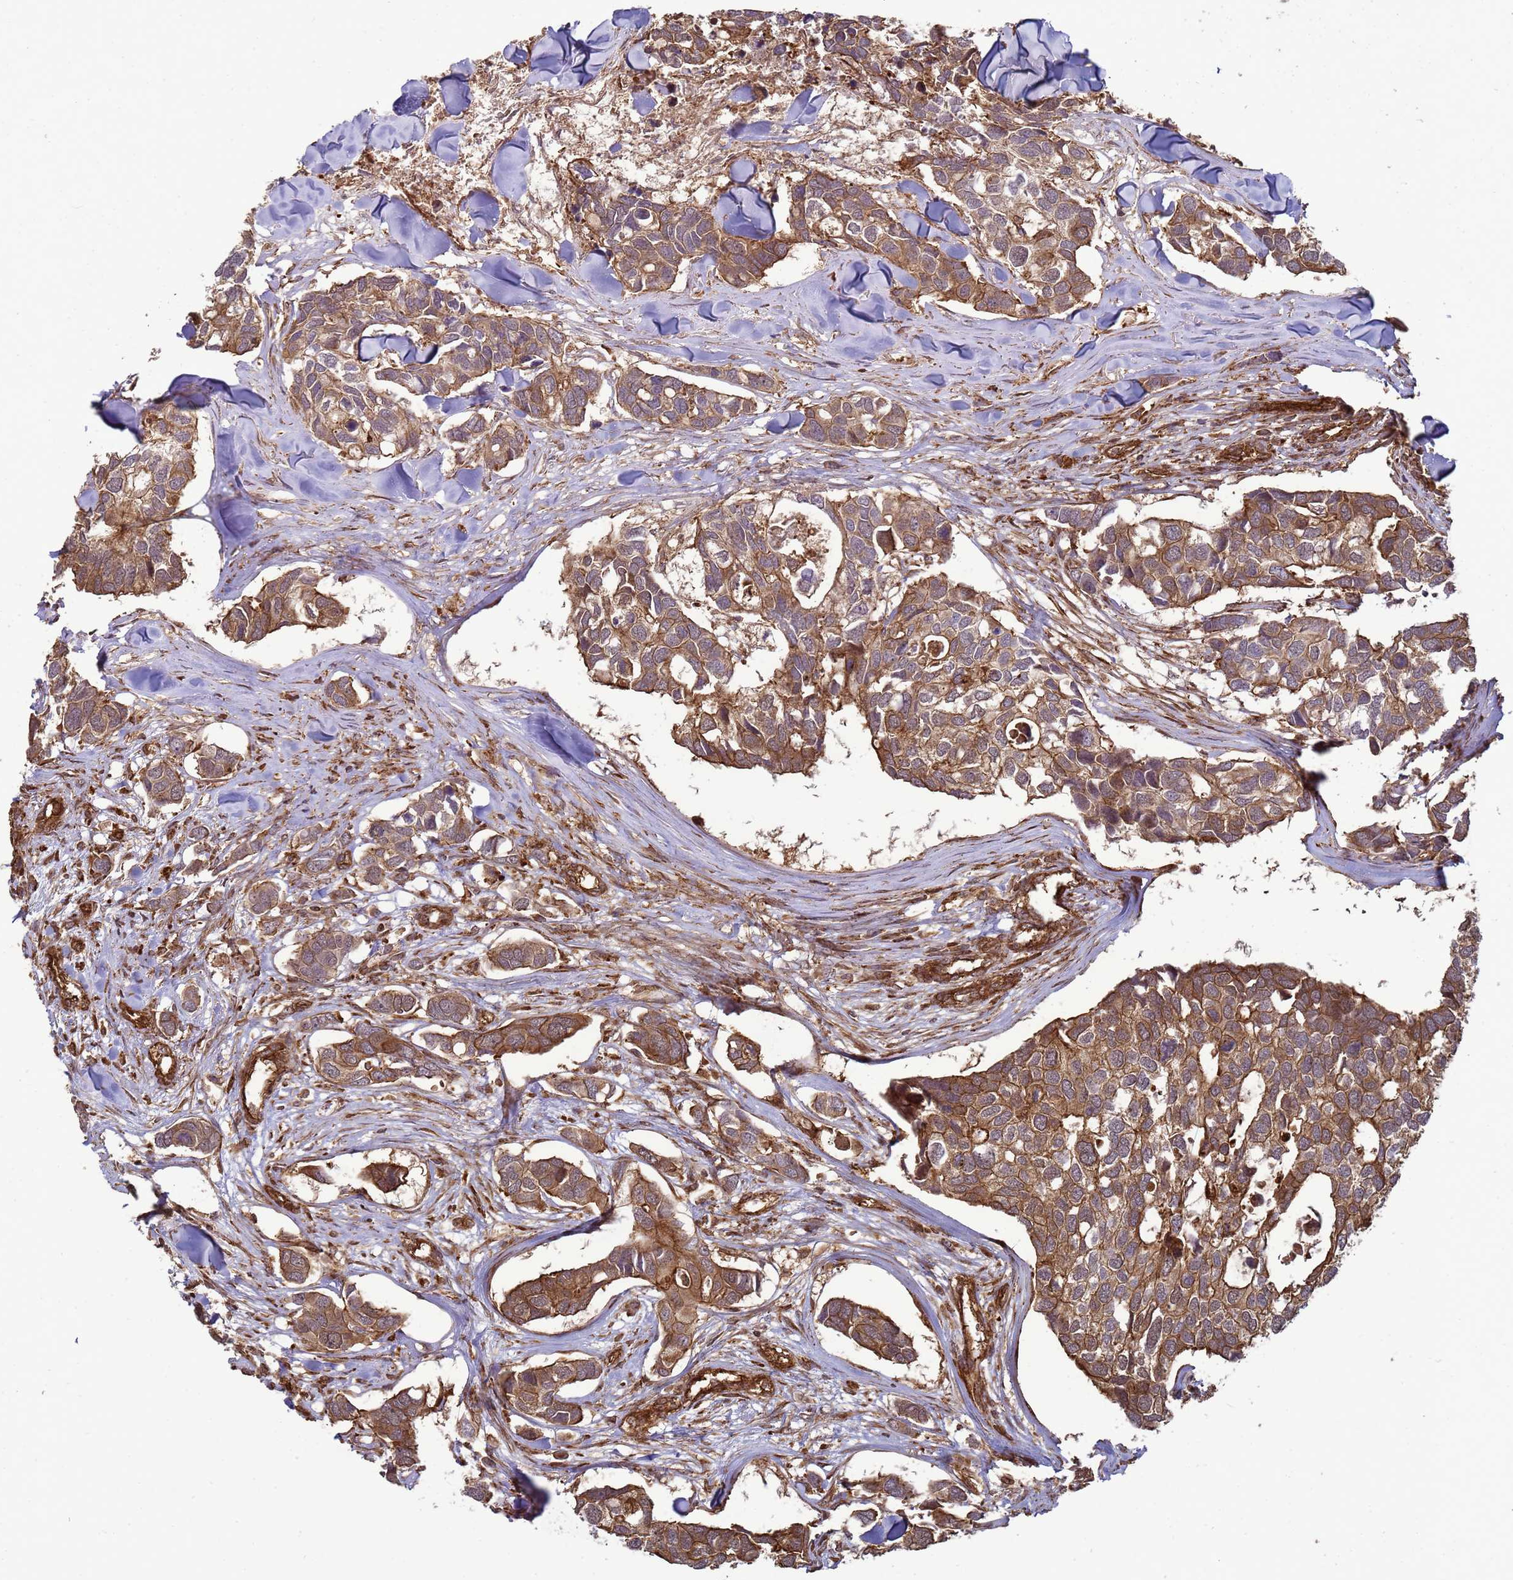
{"staining": {"intensity": "moderate", "quantity": ">75%", "location": "cytoplasmic/membranous"}, "tissue": "breast cancer", "cell_type": "Tumor cells", "image_type": "cancer", "snomed": [{"axis": "morphology", "description": "Duct carcinoma"}, {"axis": "topography", "description": "Breast"}], "caption": "A brown stain highlights moderate cytoplasmic/membranous staining of a protein in breast intraductal carcinoma tumor cells. (Brightfield microscopy of DAB IHC at high magnification).", "gene": "CNOT1", "patient": {"sex": "female", "age": 83}}